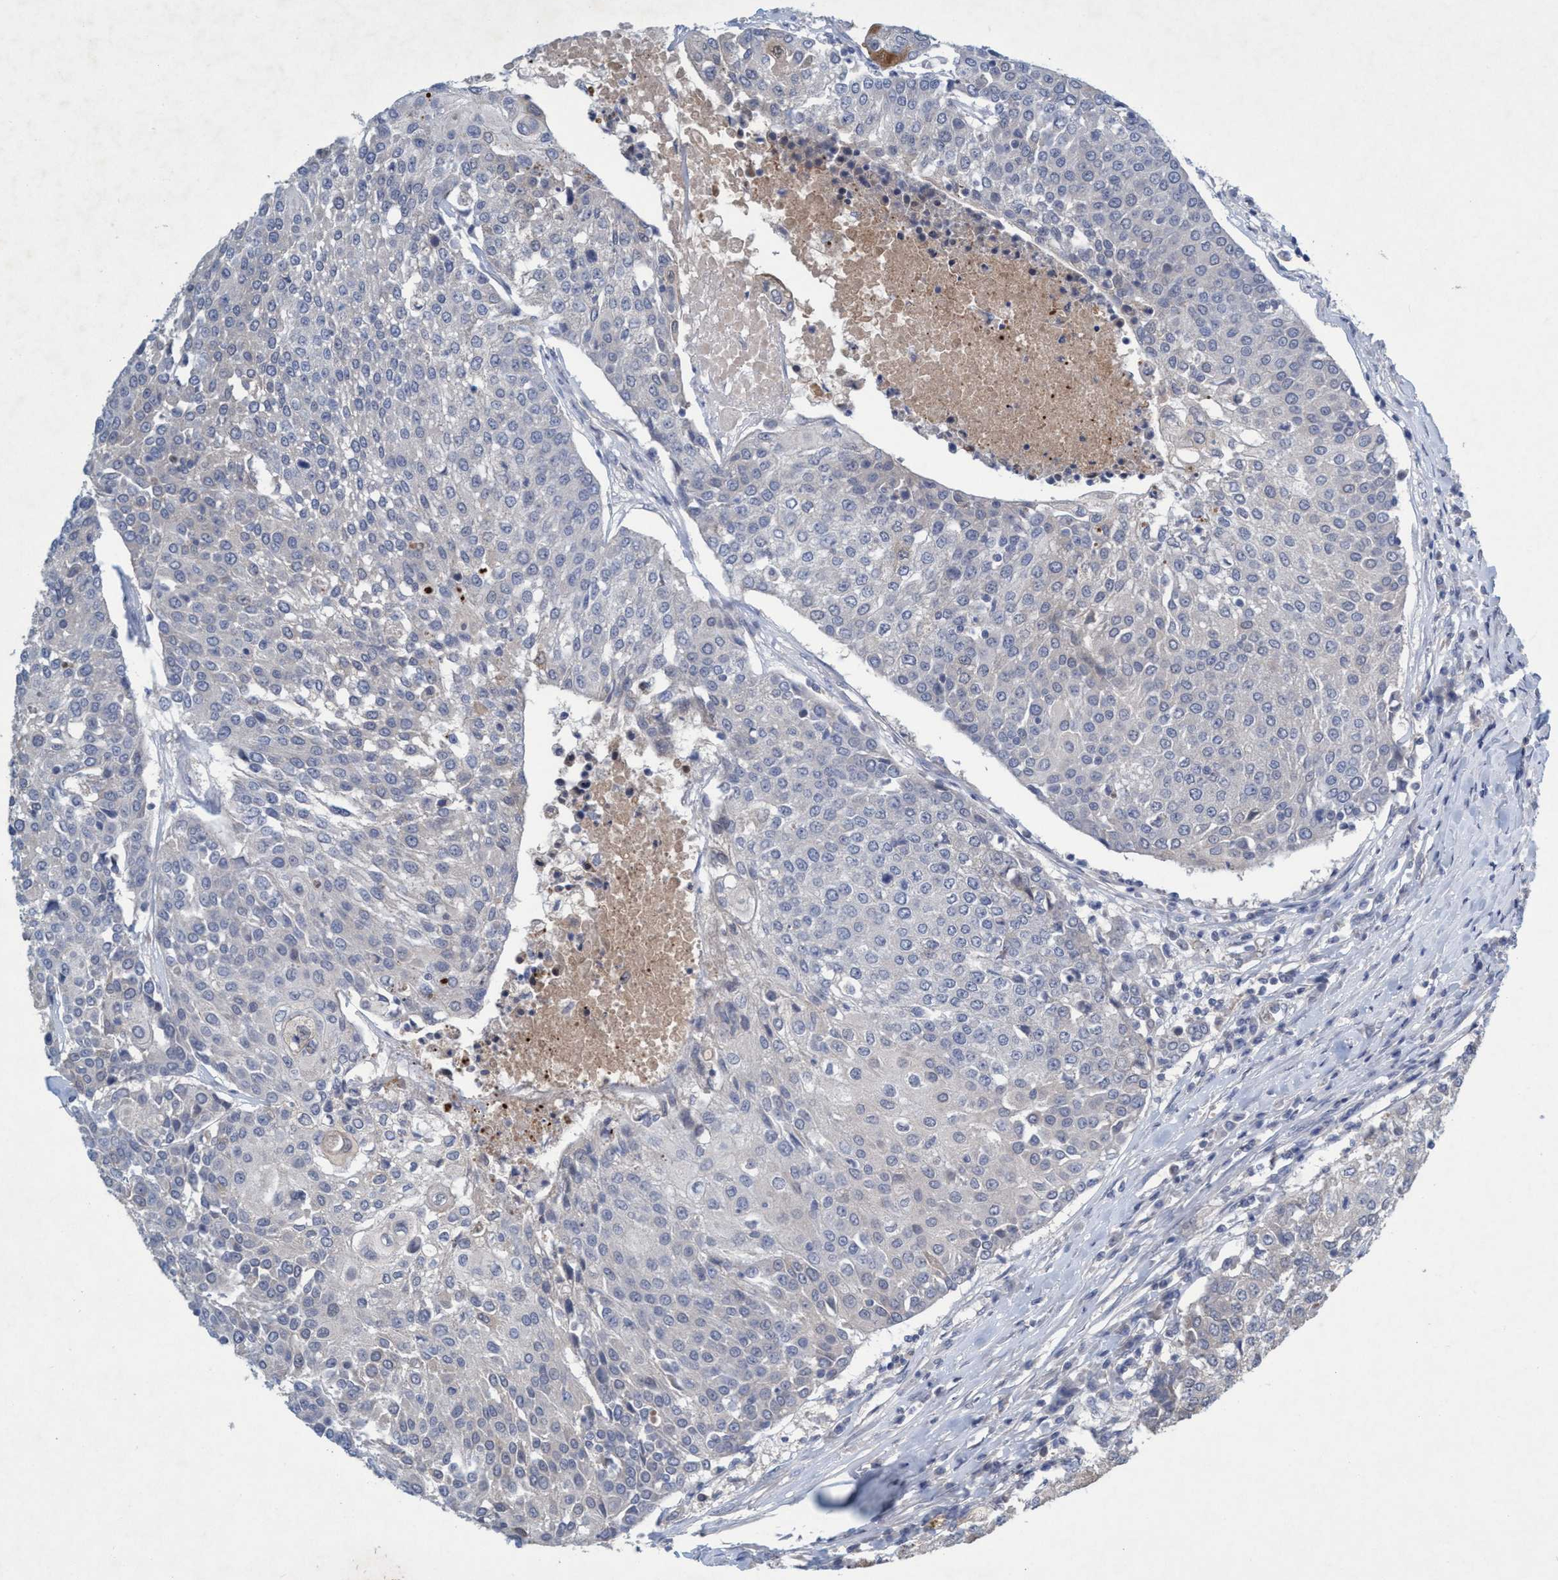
{"staining": {"intensity": "negative", "quantity": "none", "location": "none"}, "tissue": "urothelial cancer", "cell_type": "Tumor cells", "image_type": "cancer", "snomed": [{"axis": "morphology", "description": "Urothelial carcinoma, High grade"}, {"axis": "topography", "description": "Urinary bladder"}], "caption": "Immunohistochemistry (IHC) image of neoplastic tissue: human urothelial cancer stained with DAB shows no significant protein expression in tumor cells.", "gene": "RNF208", "patient": {"sex": "female", "age": 85}}